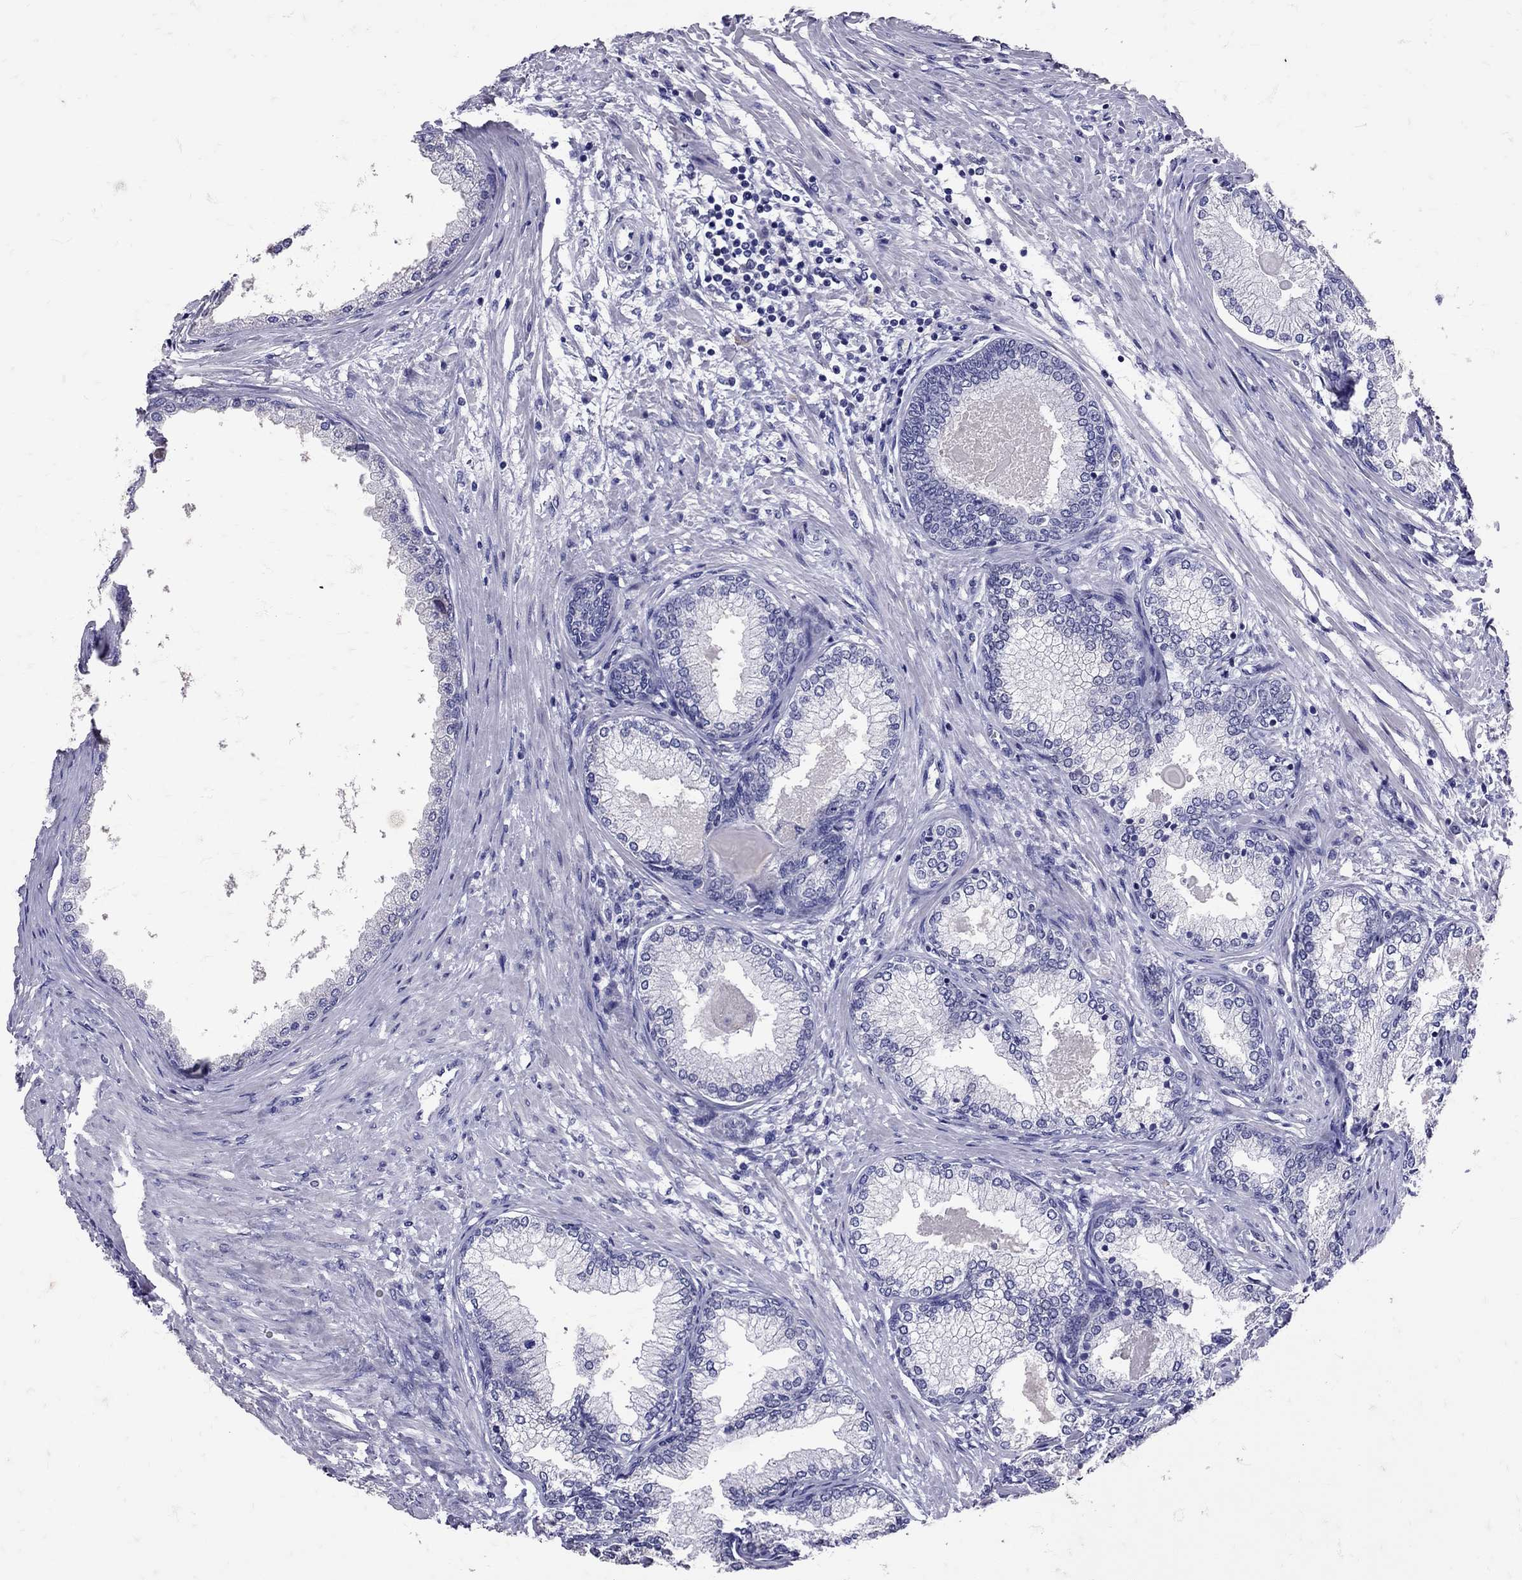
{"staining": {"intensity": "negative", "quantity": "none", "location": "none"}, "tissue": "prostate", "cell_type": "Glandular cells", "image_type": "normal", "snomed": [{"axis": "morphology", "description": "Normal tissue, NOS"}, {"axis": "topography", "description": "Prostate"}], "caption": "Glandular cells show no significant staining in normal prostate.", "gene": "SST", "patient": {"sex": "male", "age": 72}}